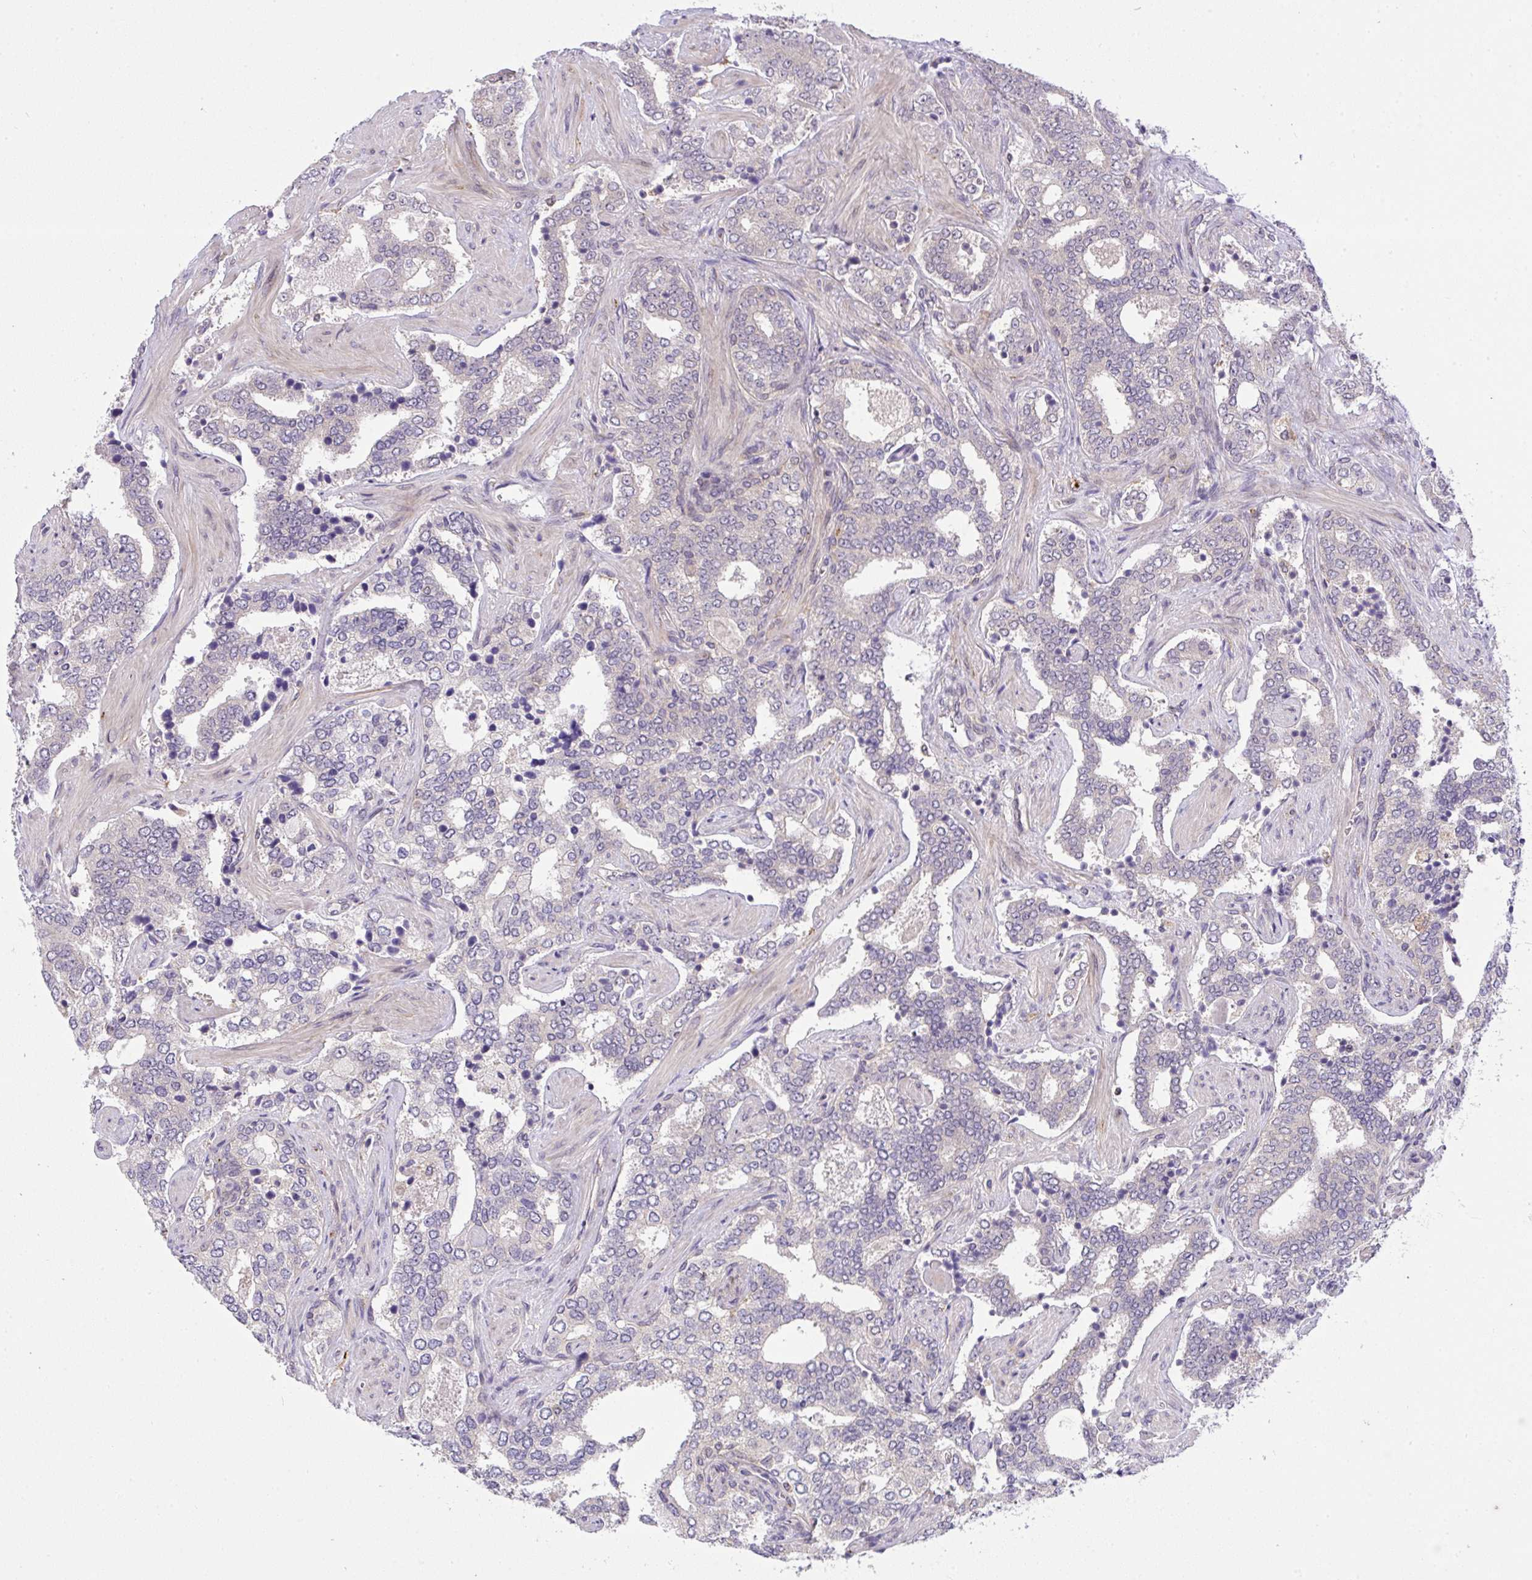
{"staining": {"intensity": "negative", "quantity": "none", "location": "none"}, "tissue": "prostate cancer", "cell_type": "Tumor cells", "image_type": "cancer", "snomed": [{"axis": "morphology", "description": "Adenocarcinoma, High grade"}, {"axis": "topography", "description": "Prostate"}], "caption": "Photomicrograph shows no significant protein positivity in tumor cells of prostate cancer (high-grade adenocarcinoma).", "gene": "SLC9A6", "patient": {"sex": "male", "age": 60}}